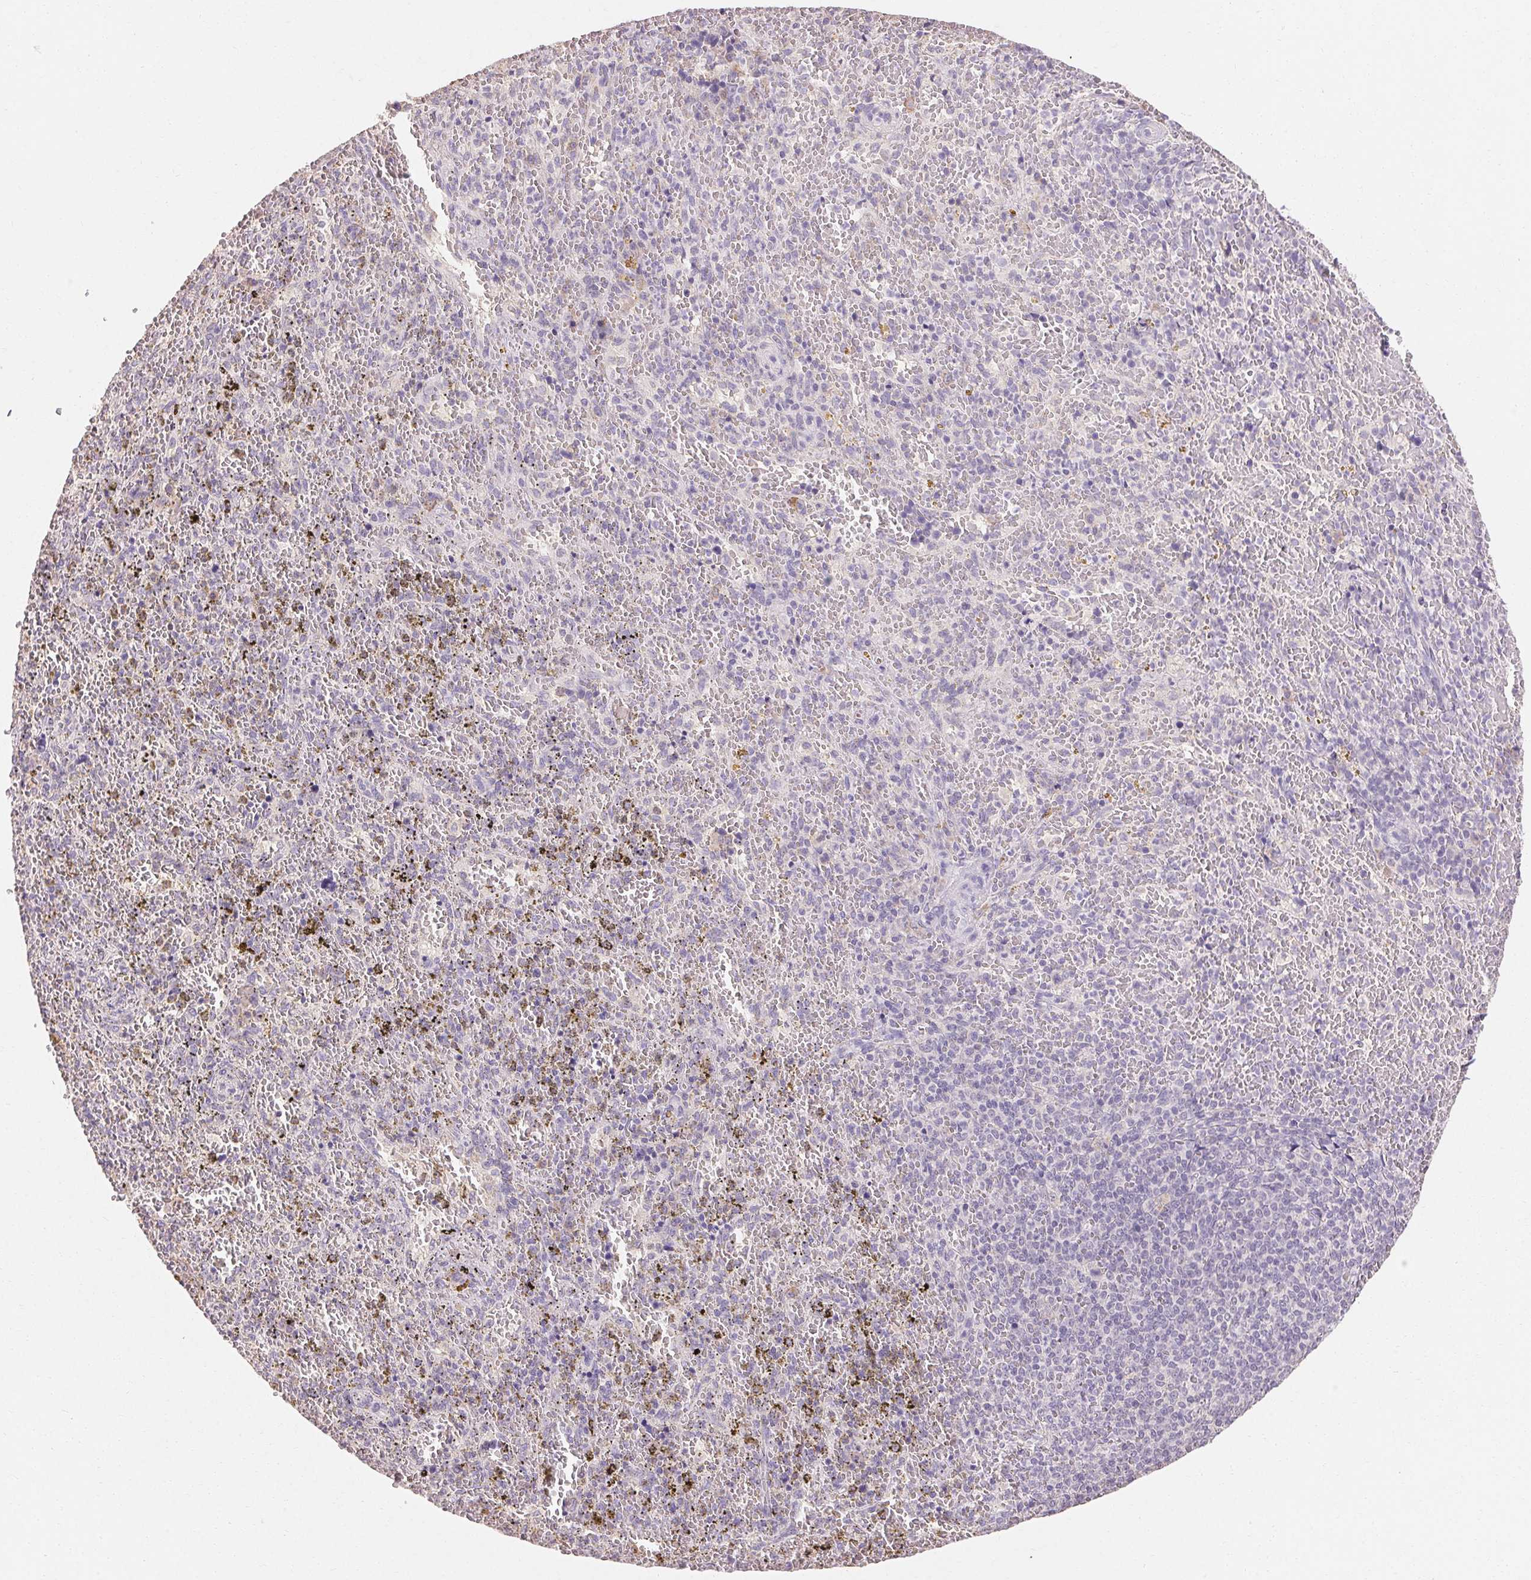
{"staining": {"intensity": "negative", "quantity": "none", "location": "none"}, "tissue": "spleen", "cell_type": "Cells in red pulp", "image_type": "normal", "snomed": [{"axis": "morphology", "description": "Normal tissue, NOS"}, {"axis": "topography", "description": "Spleen"}], "caption": "Immunohistochemistry (IHC) micrograph of benign spleen stained for a protein (brown), which demonstrates no positivity in cells in red pulp. (Brightfield microscopy of DAB (3,3'-diaminobenzidine) immunohistochemistry at high magnification).", "gene": "MAP7D2", "patient": {"sex": "female", "age": 50}}